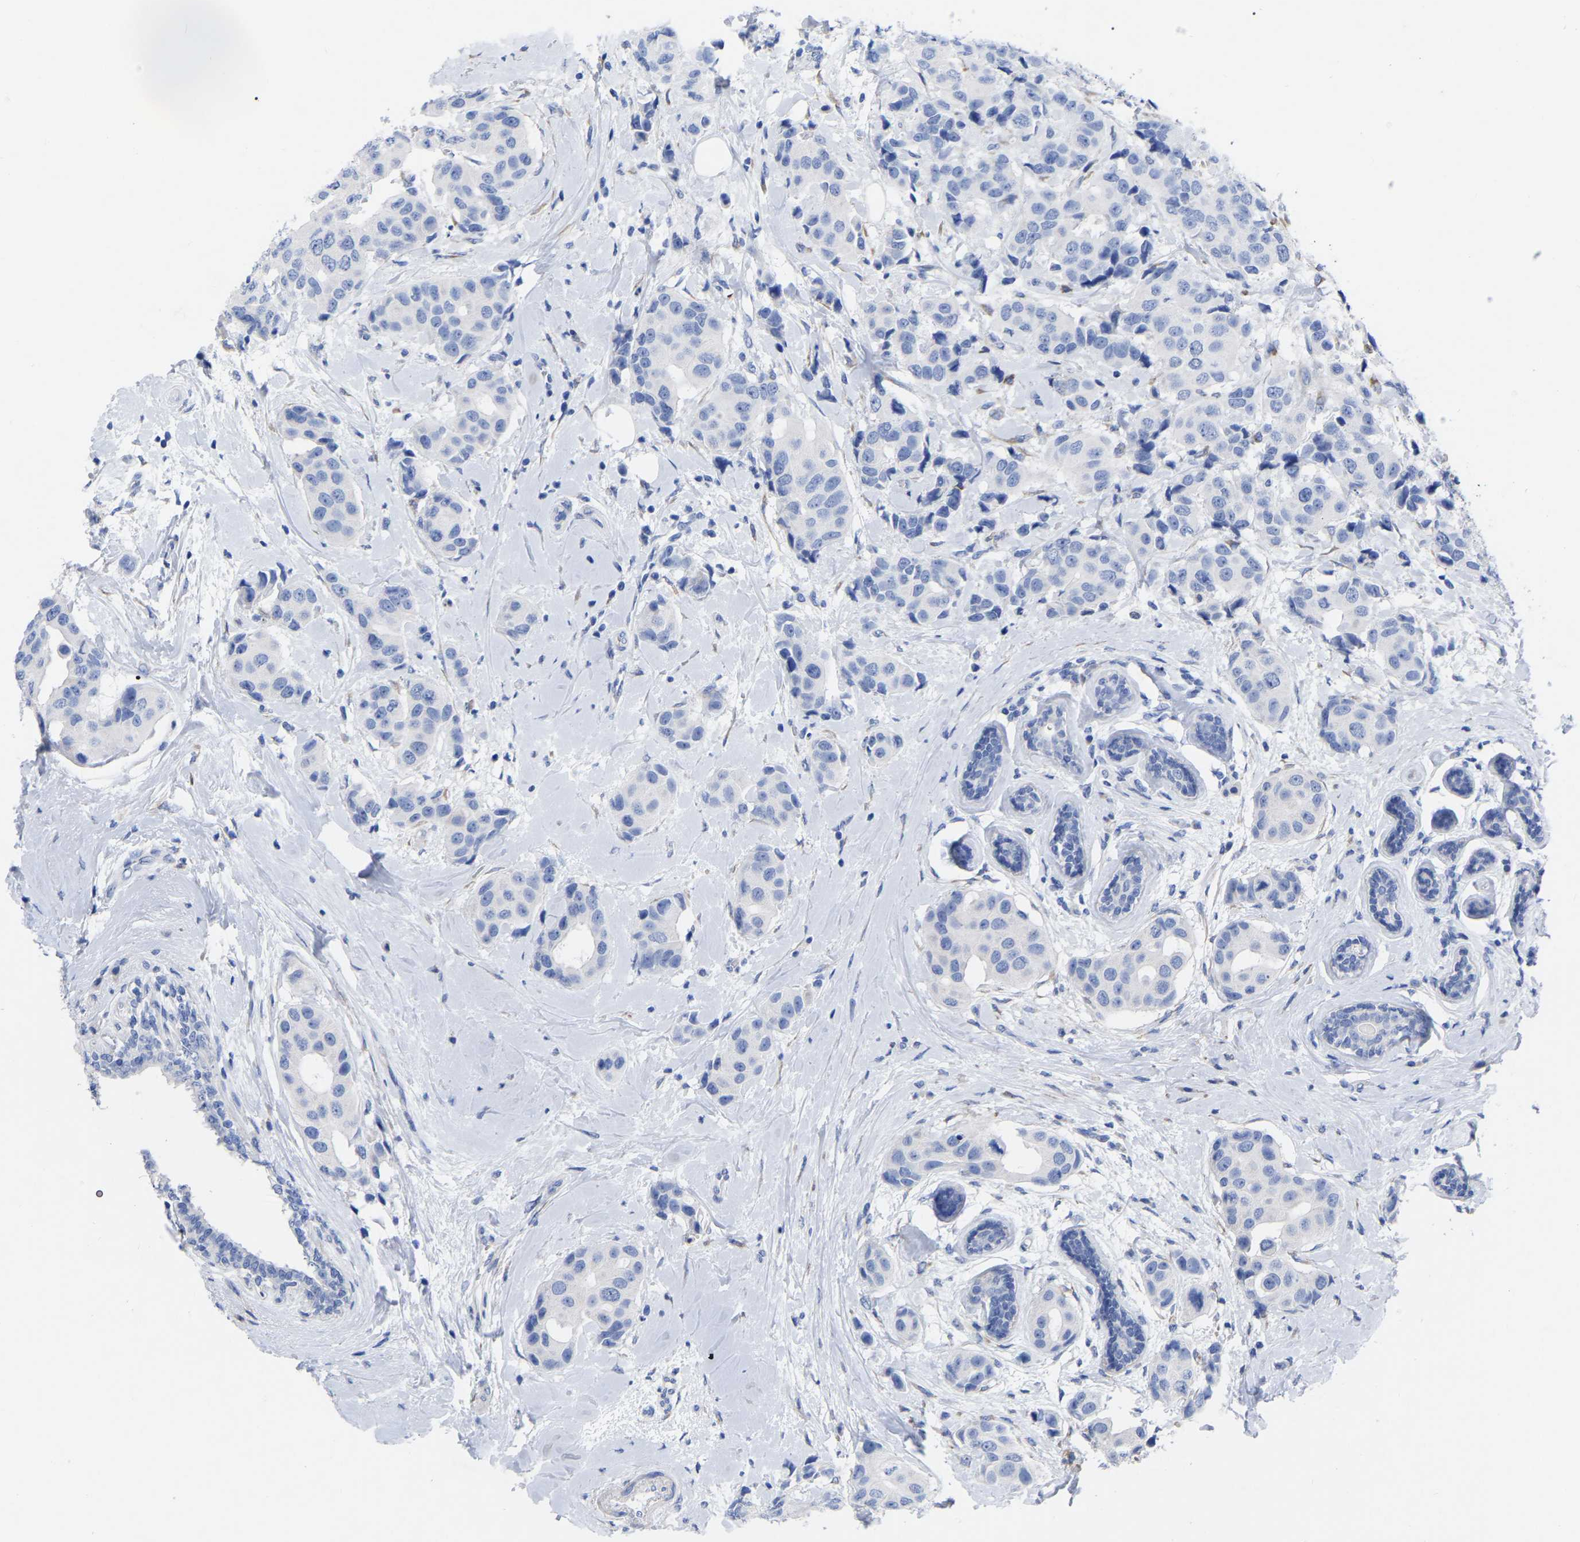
{"staining": {"intensity": "negative", "quantity": "none", "location": "none"}, "tissue": "breast cancer", "cell_type": "Tumor cells", "image_type": "cancer", "snomed": [{"axis": "morphology", "description": "Normal tissue, NOS"}, {"axis": "morphology", "description": "Duct carcinoma"}, {"axis": "topography", "description": "Breast"}], "caption": "A histopathology image of breast cancer stained for a protein demonstrates no brown staining in tumor cells.", "gene": "GDF3", "patient": {"sex": "female", "age": 39}}